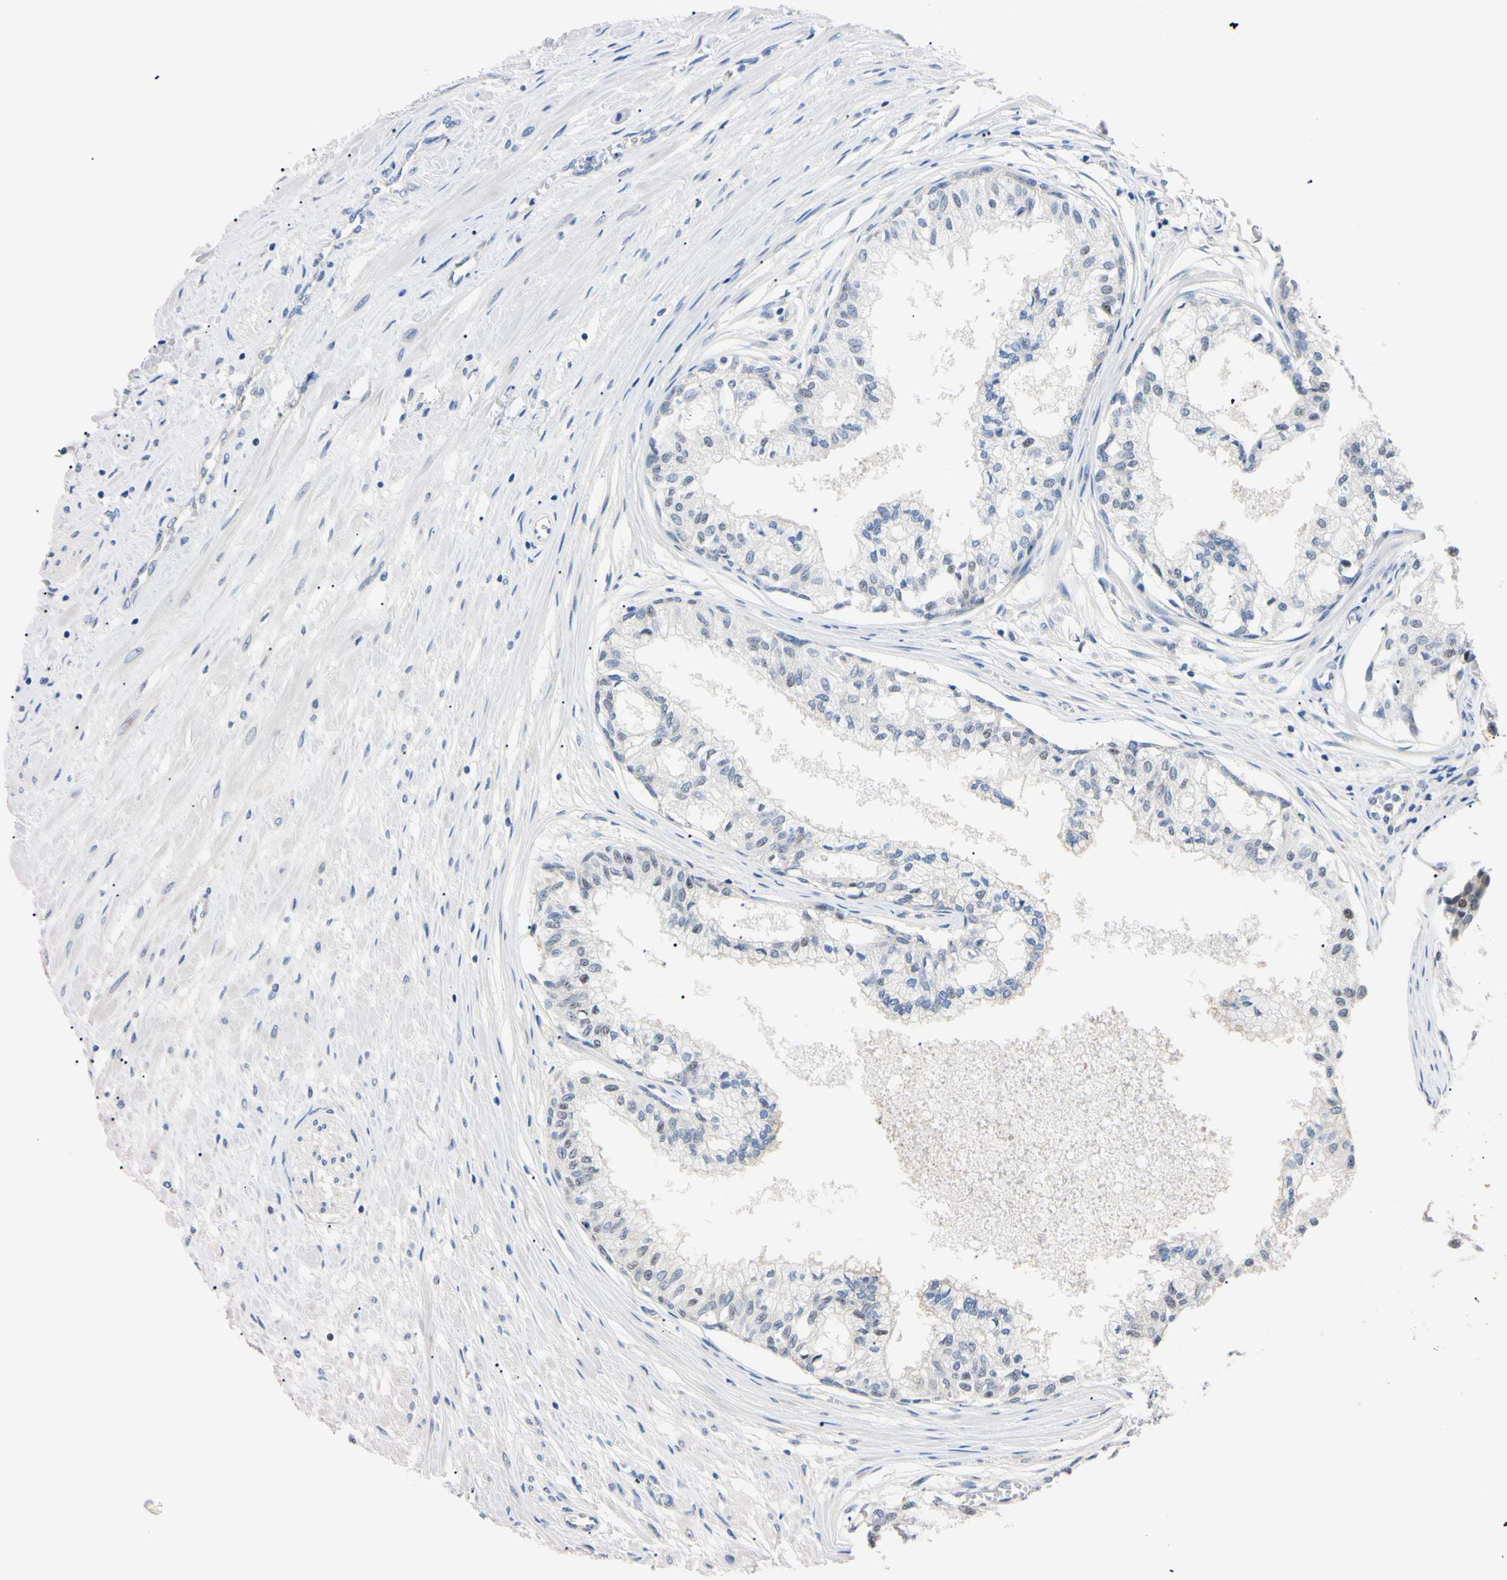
{"staining": {"intensity": "weak", "quantity": "25%-75%", "location": "cytoplasmic/membranous"}, "tissue": "prostate", "cell_type": "Glandular cells", "image_type": "normal", "snomed": [{"axis": "morphology", "description": "Normal tissue, NOS"}, {"axis": "topography", "description": "Prostate"}, {"axis": "topography", "description": "Seminal veicle"}], "caption": "Immunohistochemical staining of unremarkable prostate demonstrates 25%-75% levels of weak cytoplasmic/membranous protein expression in about 25%-75% of glandular cells.", "gene": "RARS1", "patient": {"sex": "male", "age": 60}}